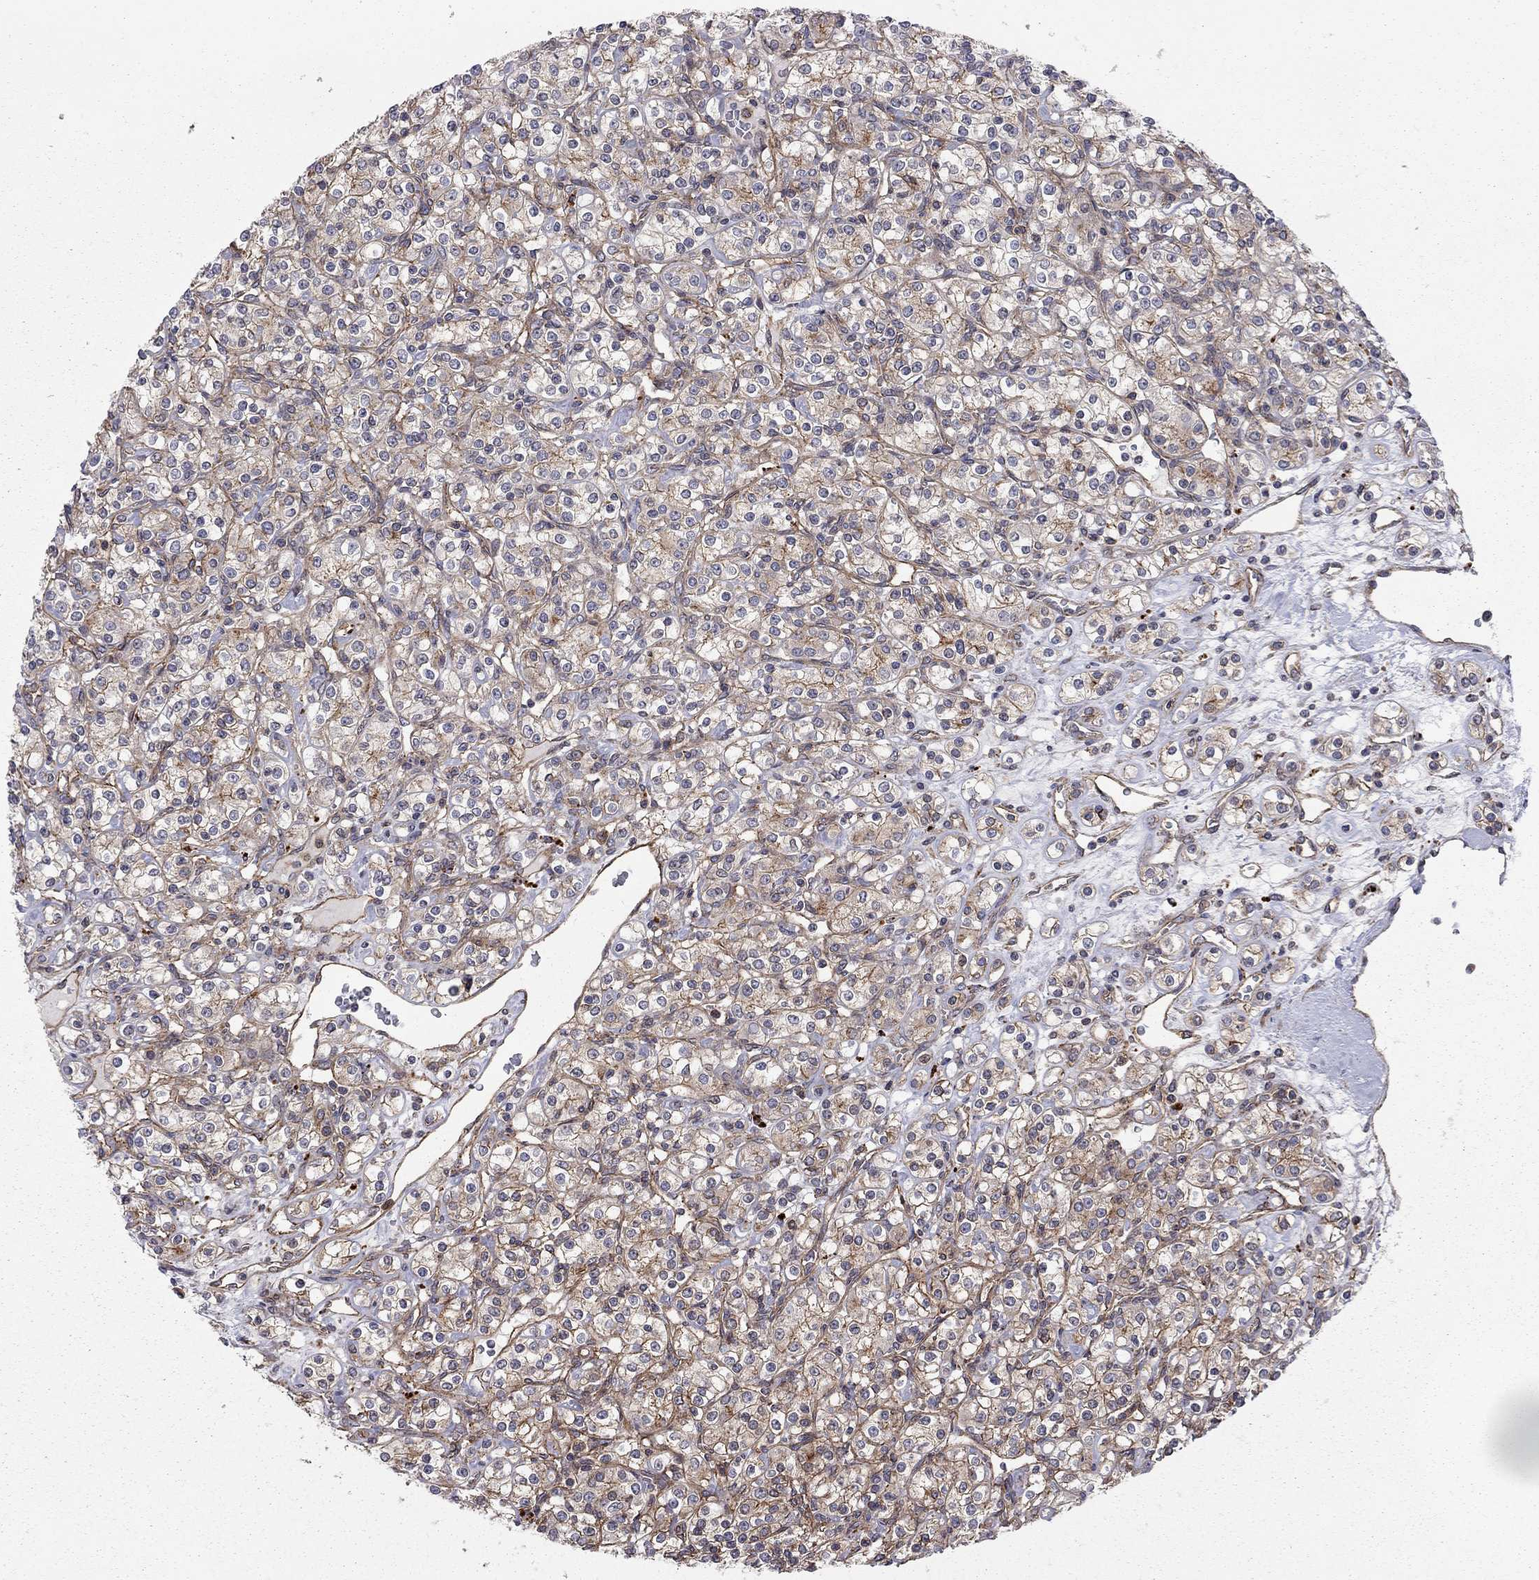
{"staining": {"intensity": "moderate", "quantity": "<25%", "location": "cytoplasmic/membranous"}, "tissue": "renal cancer", "cell_type": "Tumor cells", "image_type": "cancer", "snomed": [{"axis": "morphology", "description": "Adenocarcinoma, NOS"}, {"axis": "topography", "description": "Kidney"}], "caption": "Renal cancer (adenocarcinoma) stained with DAB (3,3'-diaminobenzidine) immunohistochemistry exhibits low levels of moderate cytoplasmic/membranous expression in approximately <25% of tumor cells. (IHC, brightfield microscopy, high magnification).", "gene": "RASEF", "patient": {"sex": "male", "age": 77}}